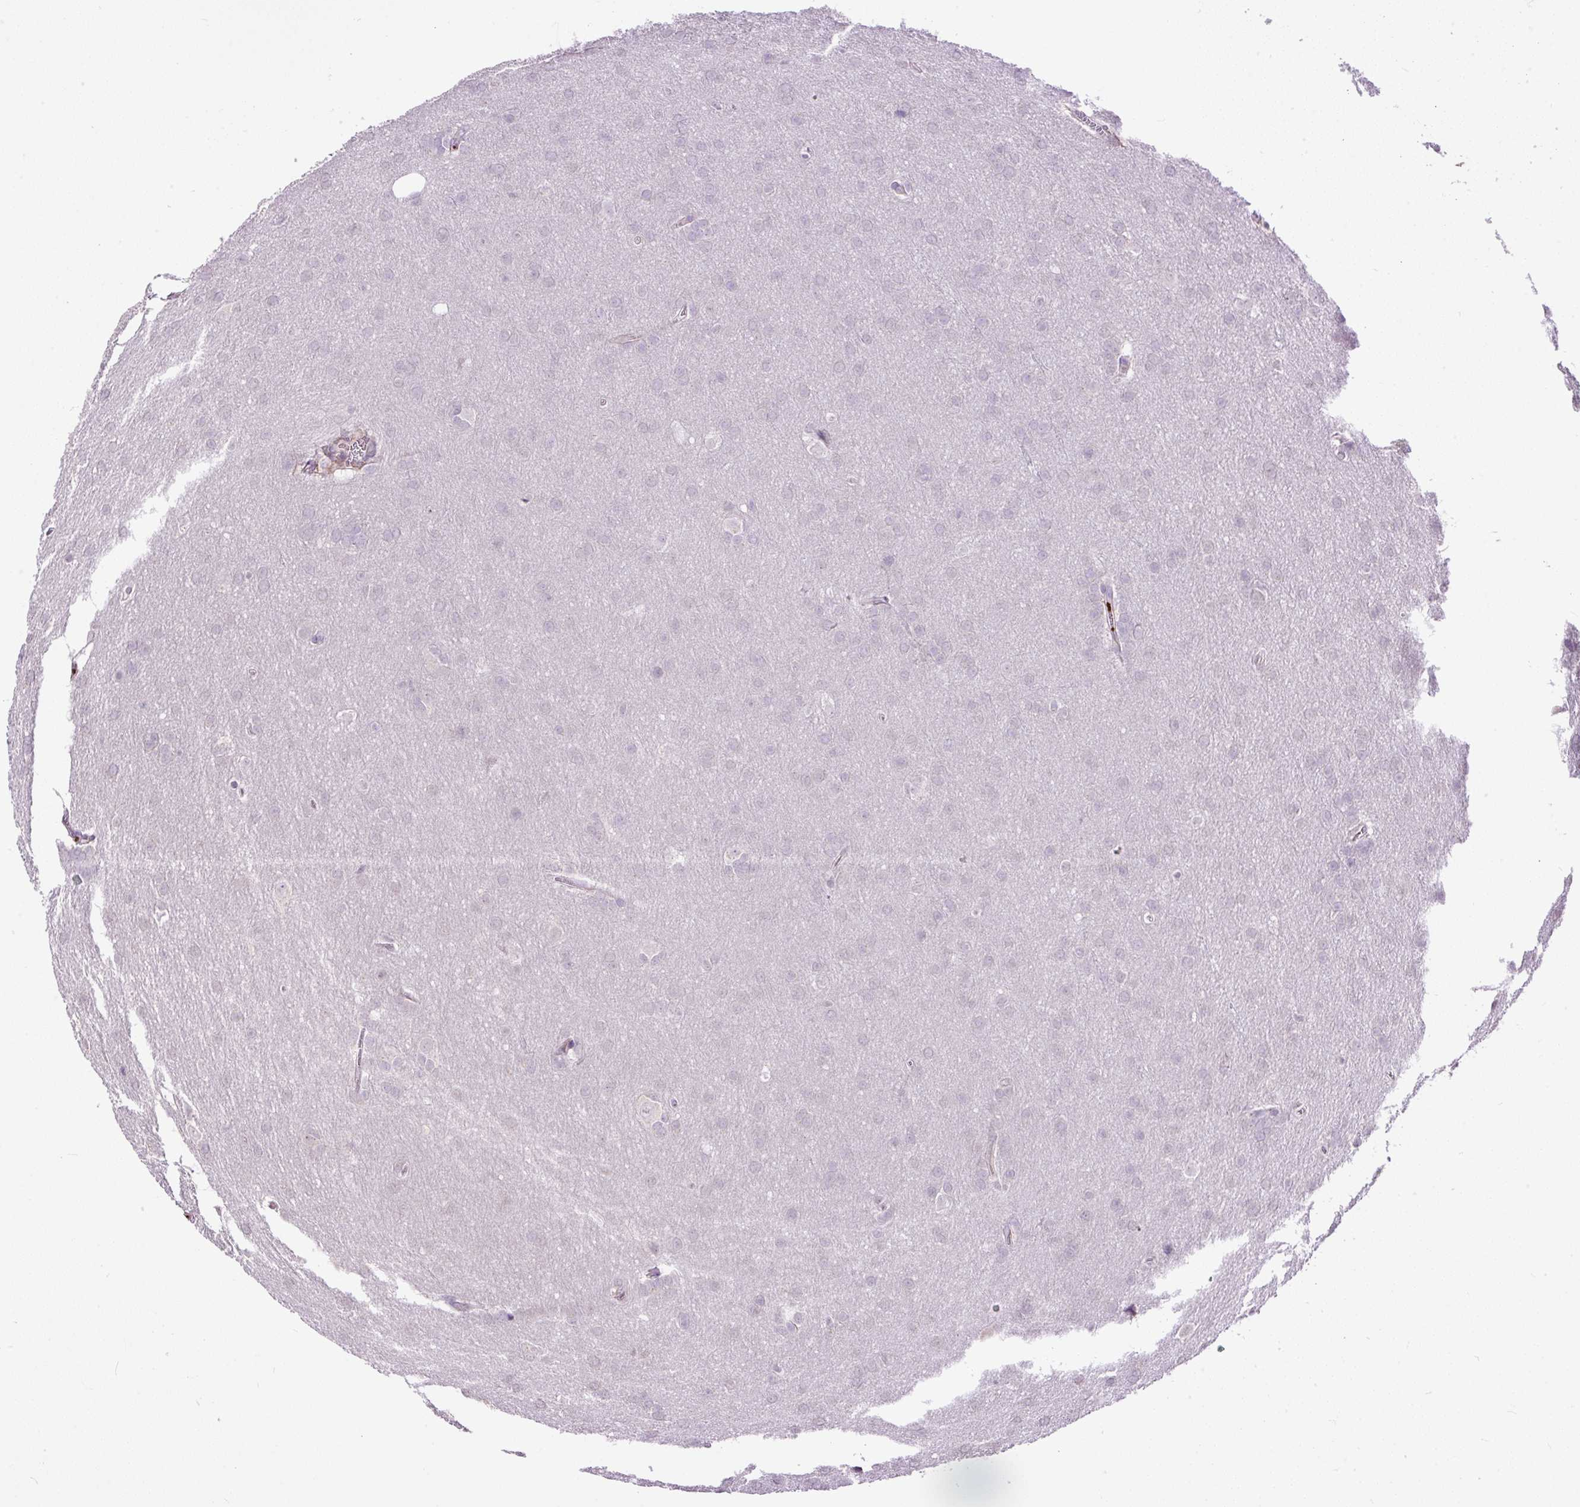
{"staining": {"intensity": "negative", "quantity": "none", "location": "none"}, "tissue": "glioma", "cell_type": "Tumor cells", "image_type": "cancer", "snomed": [{"axis": "morphology", "description": "Glioma, malignant, Low grade"}, {"axis": "topography", "description": "Brain"}], "caption": "High magnification brightfield microscopy of glioma stained with DAB (3,3'-diaminobenzidine) (brown) and counterstained with hematoxylin (blue): tumor cells show no significant staining. (Brightfield microscopy of DAB IHC at high magnification).", "gene": "MAGEB16", "patient": {"sex": "female", "age": 32}}